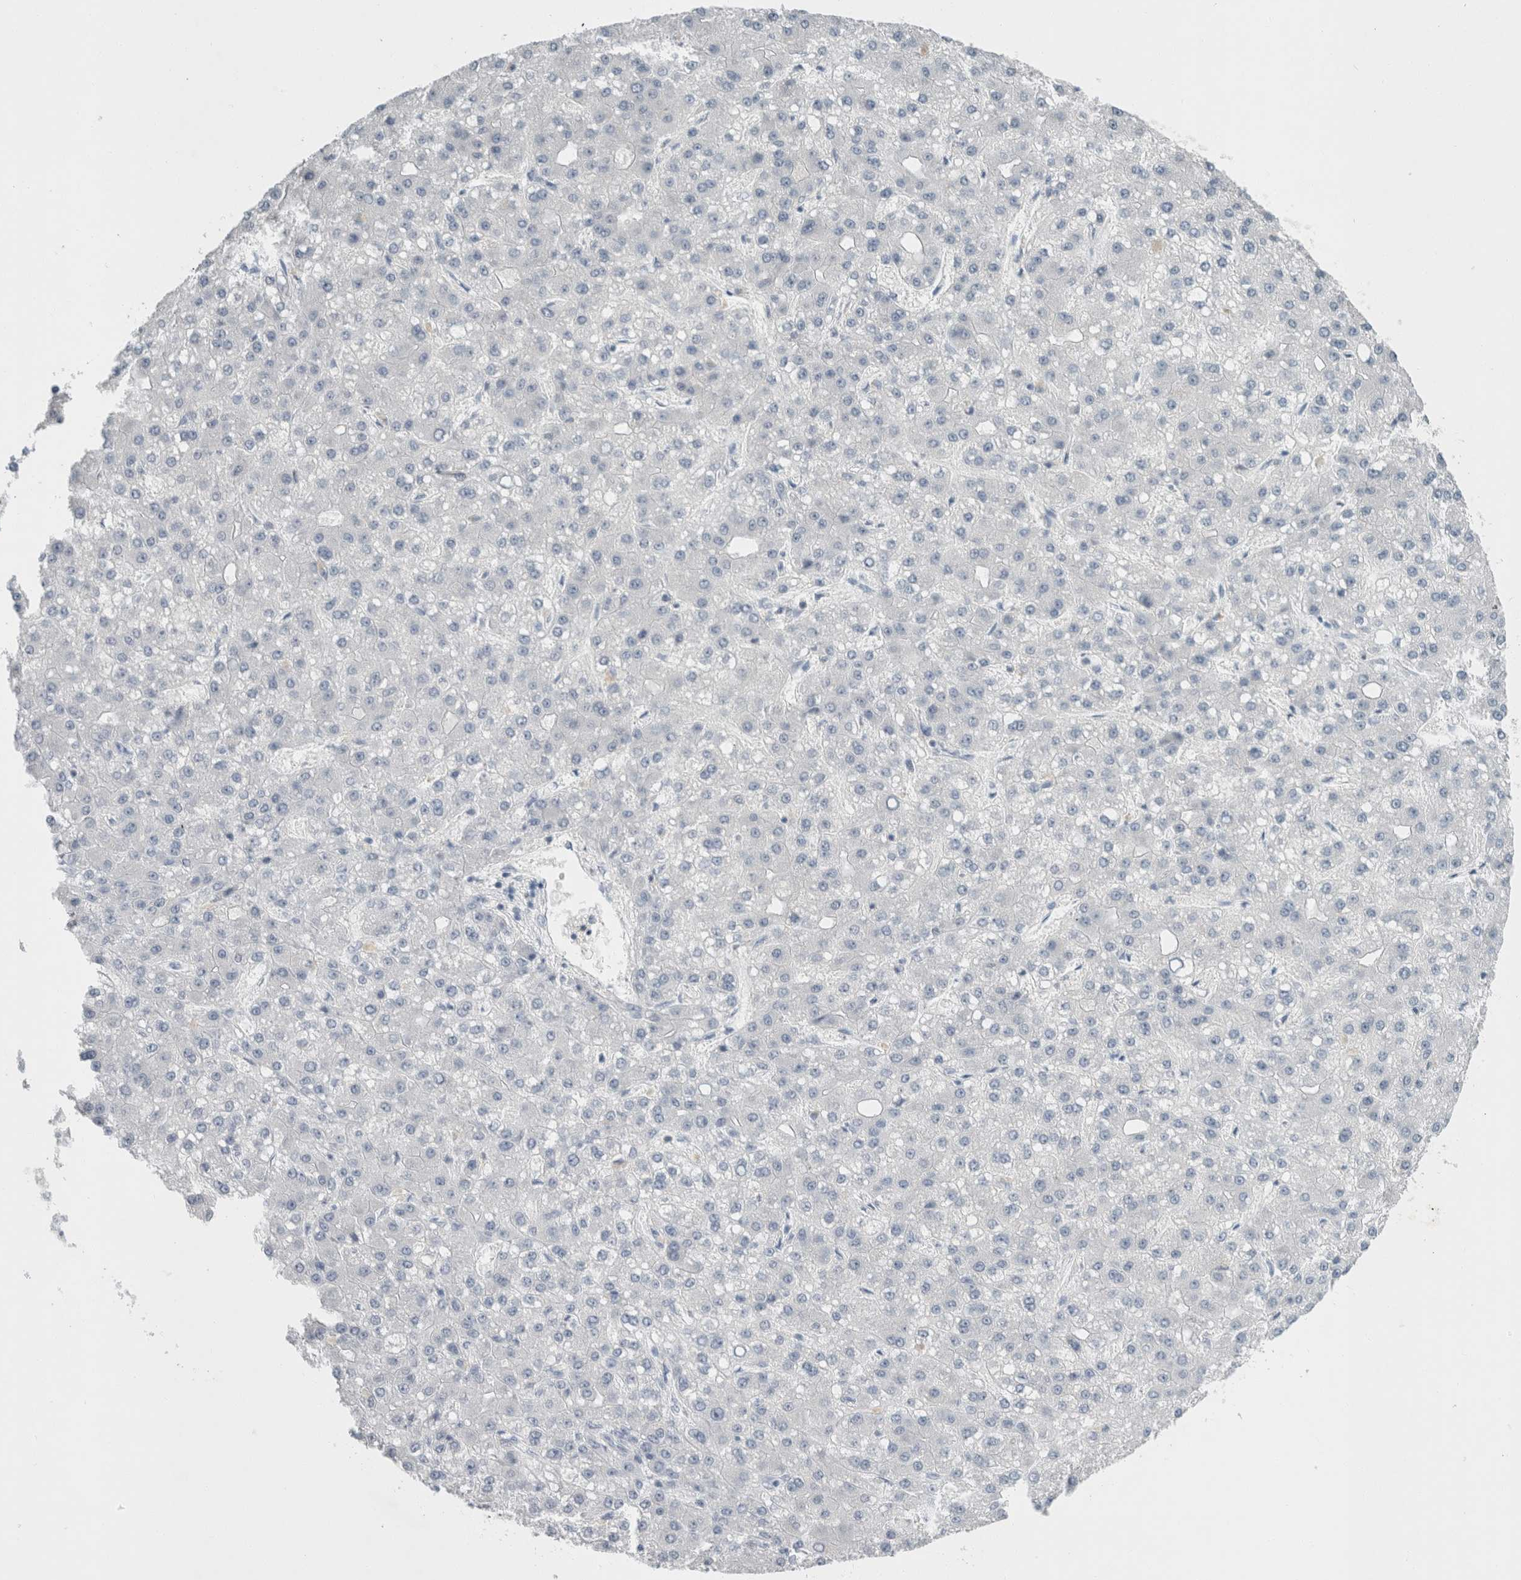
{"staining": {"intensity": "negative", "quantity": "none", "location": "none"}, "tissue": "liver cancer", "cell_type": "Tumor cells", "image_type": "cancer", "snomed": [{"axis": "morphology", "description": "Carcinoma, Hepatocellular, NOS"}, {"axis": "topography", "description": "Liver"}], "caption": "A high-resolution photomicrograph shows immunohistochemistry staining of liver cancer (hepatocellular carcinoma), which displays no significant staining in tumor cells.", "gene": "CASP6", "patient": {"sex": "male", "age": 67}}